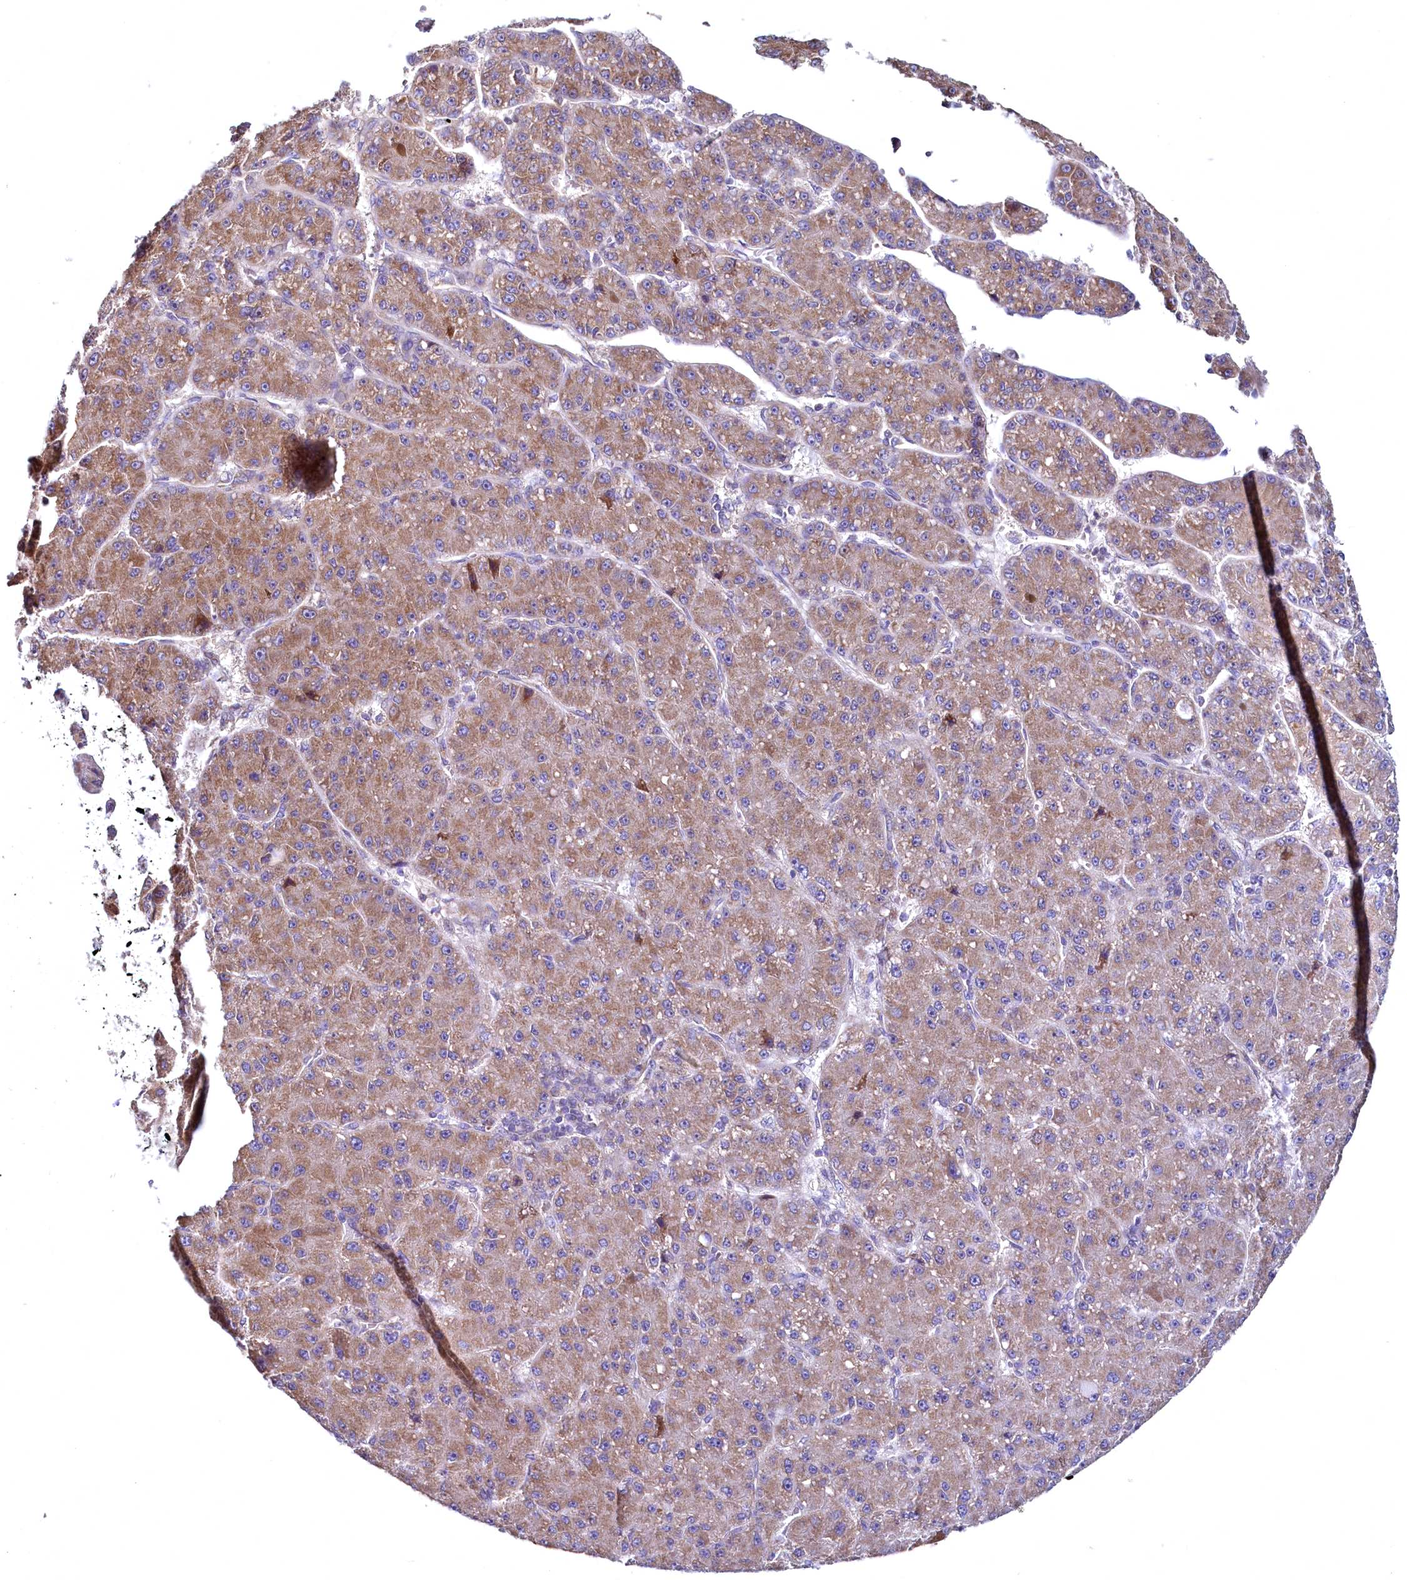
{"staining": {"intensity": "moderate", "quantity": ">75%", "location": "cytoplasmic/membranous"}, "tissue": "liver cancer", "cell_type": "Tumor cells", "image_type": "cancer", "snomed": [{"axis": "morphology", "description": "Carcinoma, Hepatocellular, NOS"}, {"axis": "topography", "description": "Liver"}], "caption": "IHC (DAB (3,3'-diaminobenzidine)) staining of liver cancer (hepatocellular carcinoma) exhibits moderate cytoplasmic/membranous protein staining in about >75% of tumor cells.", "gene": "MRPL57", "patient": {"sex": "male", "age": 67}}